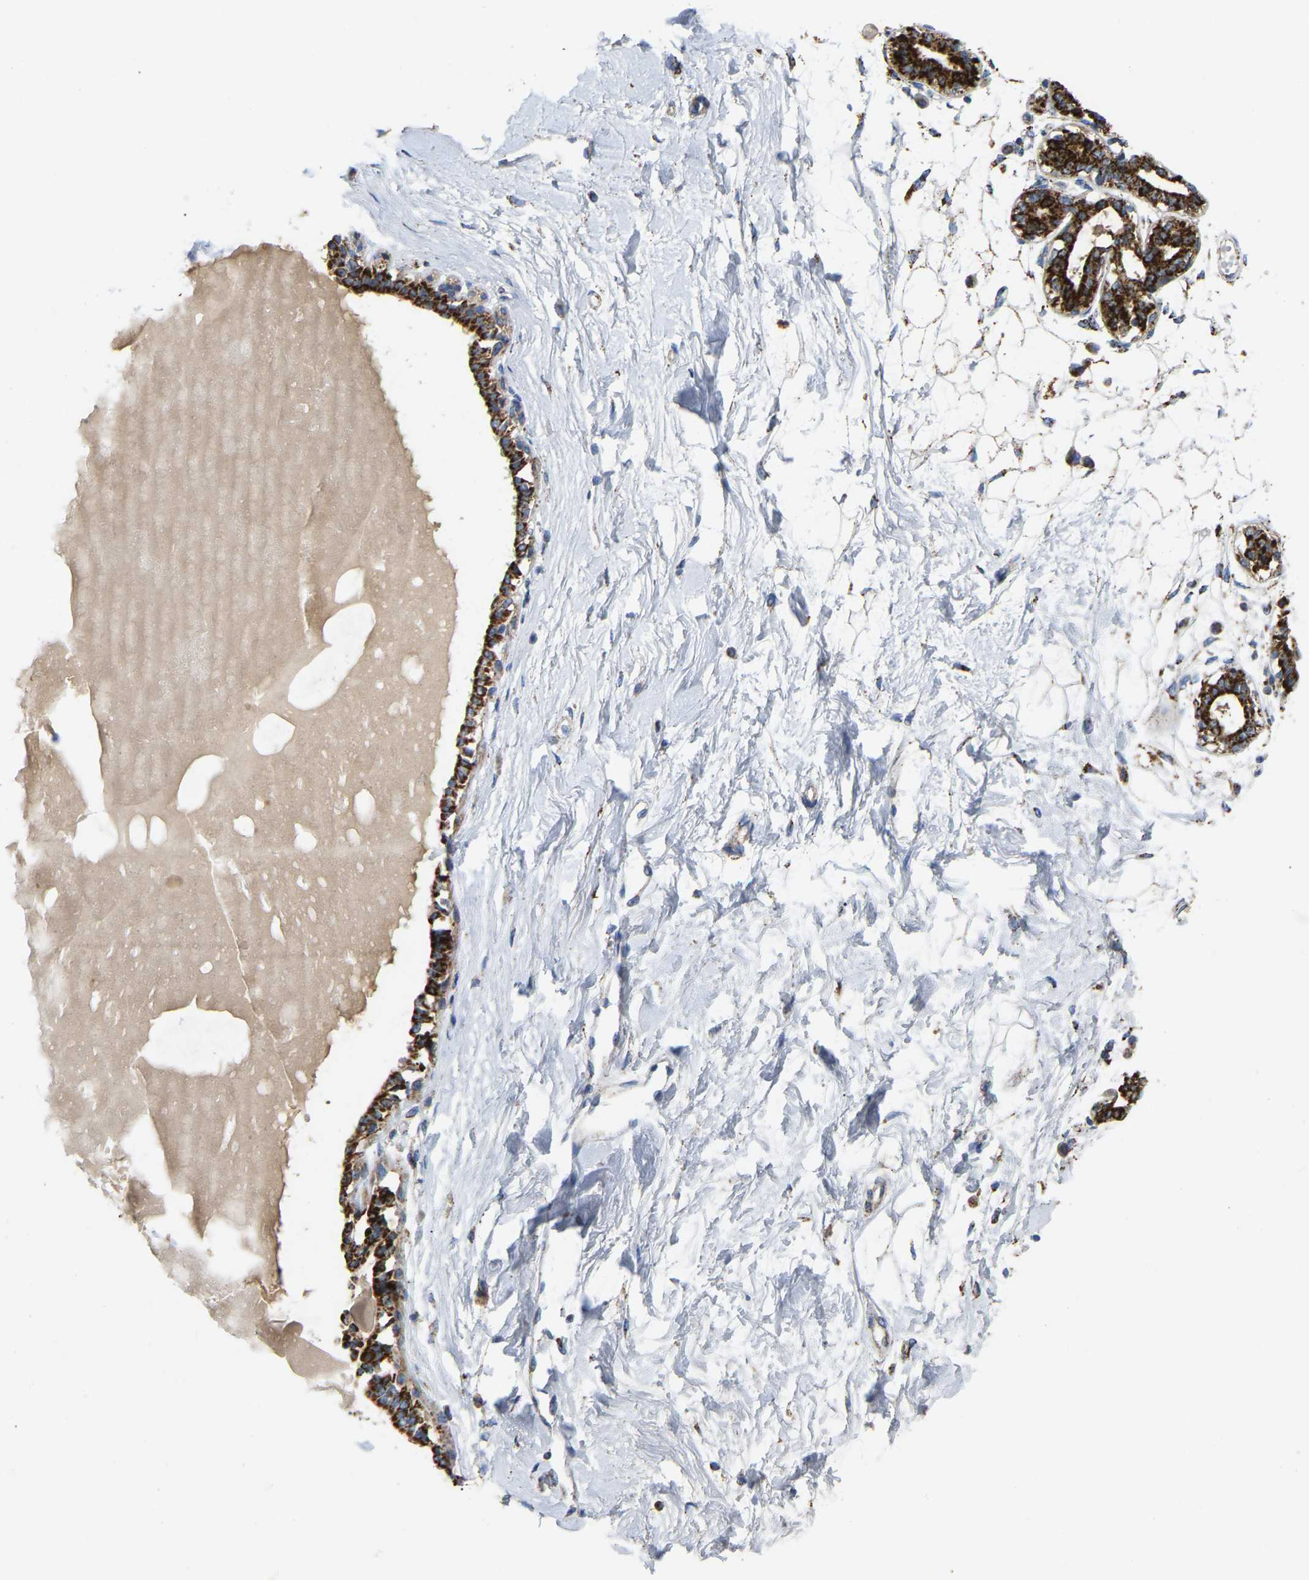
{"staining": {"intensity": "moderate", "quantity": ">75%", "location": "cytoplasmic/membranous"}, "tissue": "breast", "cell_type": "Adipocytes", "image_type": "normal", "snomed": [{"axis": "morphology", "description": "Normal tissue, NOS"}, {"axis": "topography", "description": "Breast"}], "caption": "A micrograph of human breast stained for a protein demonstrates moderate cytoplasmic/membranous brown staining in adipocytes.", "gene": "HIBADH", "patient": {"sex": "female", "age": 45}}